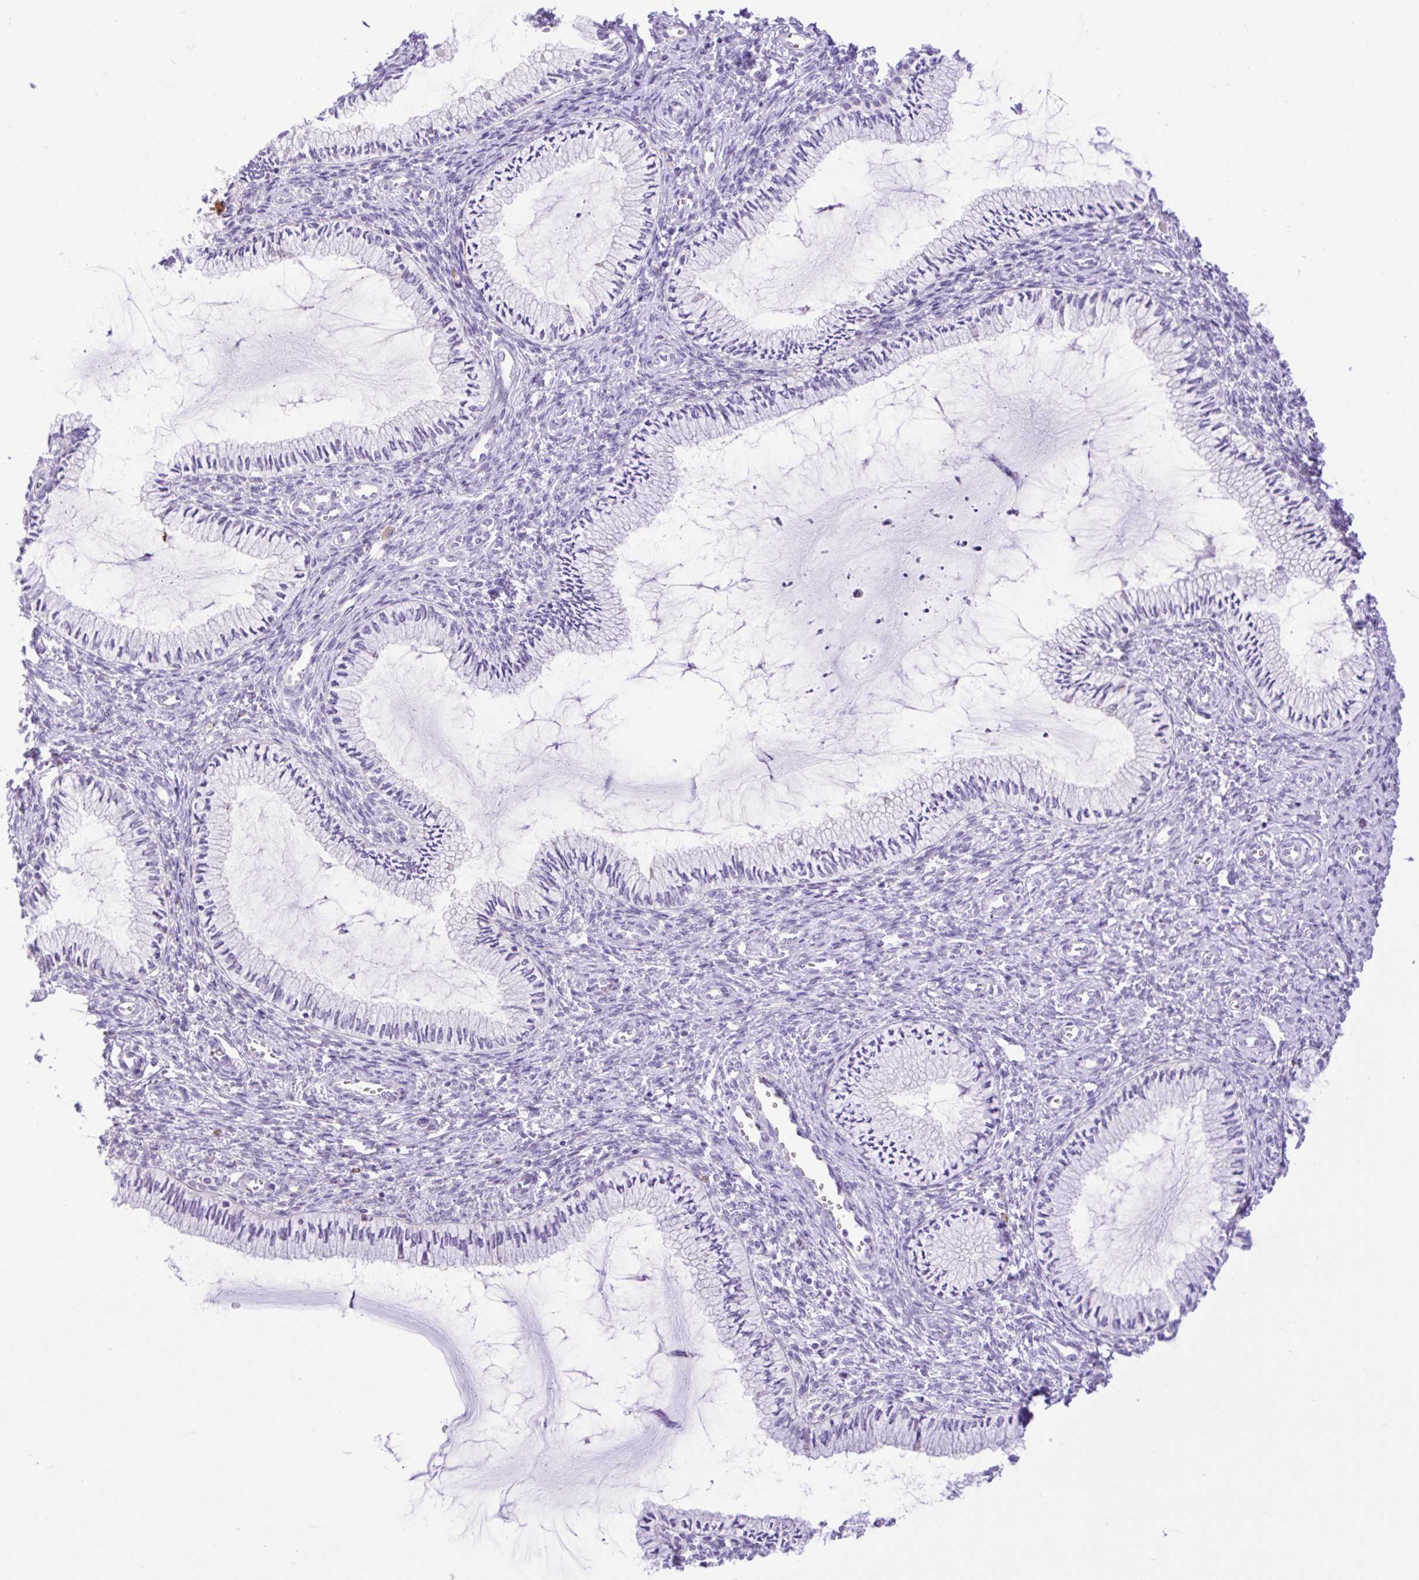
{"staining": {"intensity": "negative", "quantity": "none", "location": "none"}, "tissue": "cervix", "cell_type": "Glandular cells", "image_type": "normal", "snomed": [{"axis": "morphology", "description": "Normal tissue, NOS"}, {"axis": "topography", "description": "Cervix"}], "caption": "Cervix was stained to show a protein in brown. There is no significant staining in glandular cells. (Immunohistochemistry, brightfield microscopy, high magnification).", "gene": "ZNF101", "patient": {"sex": "female", "age": 24}}